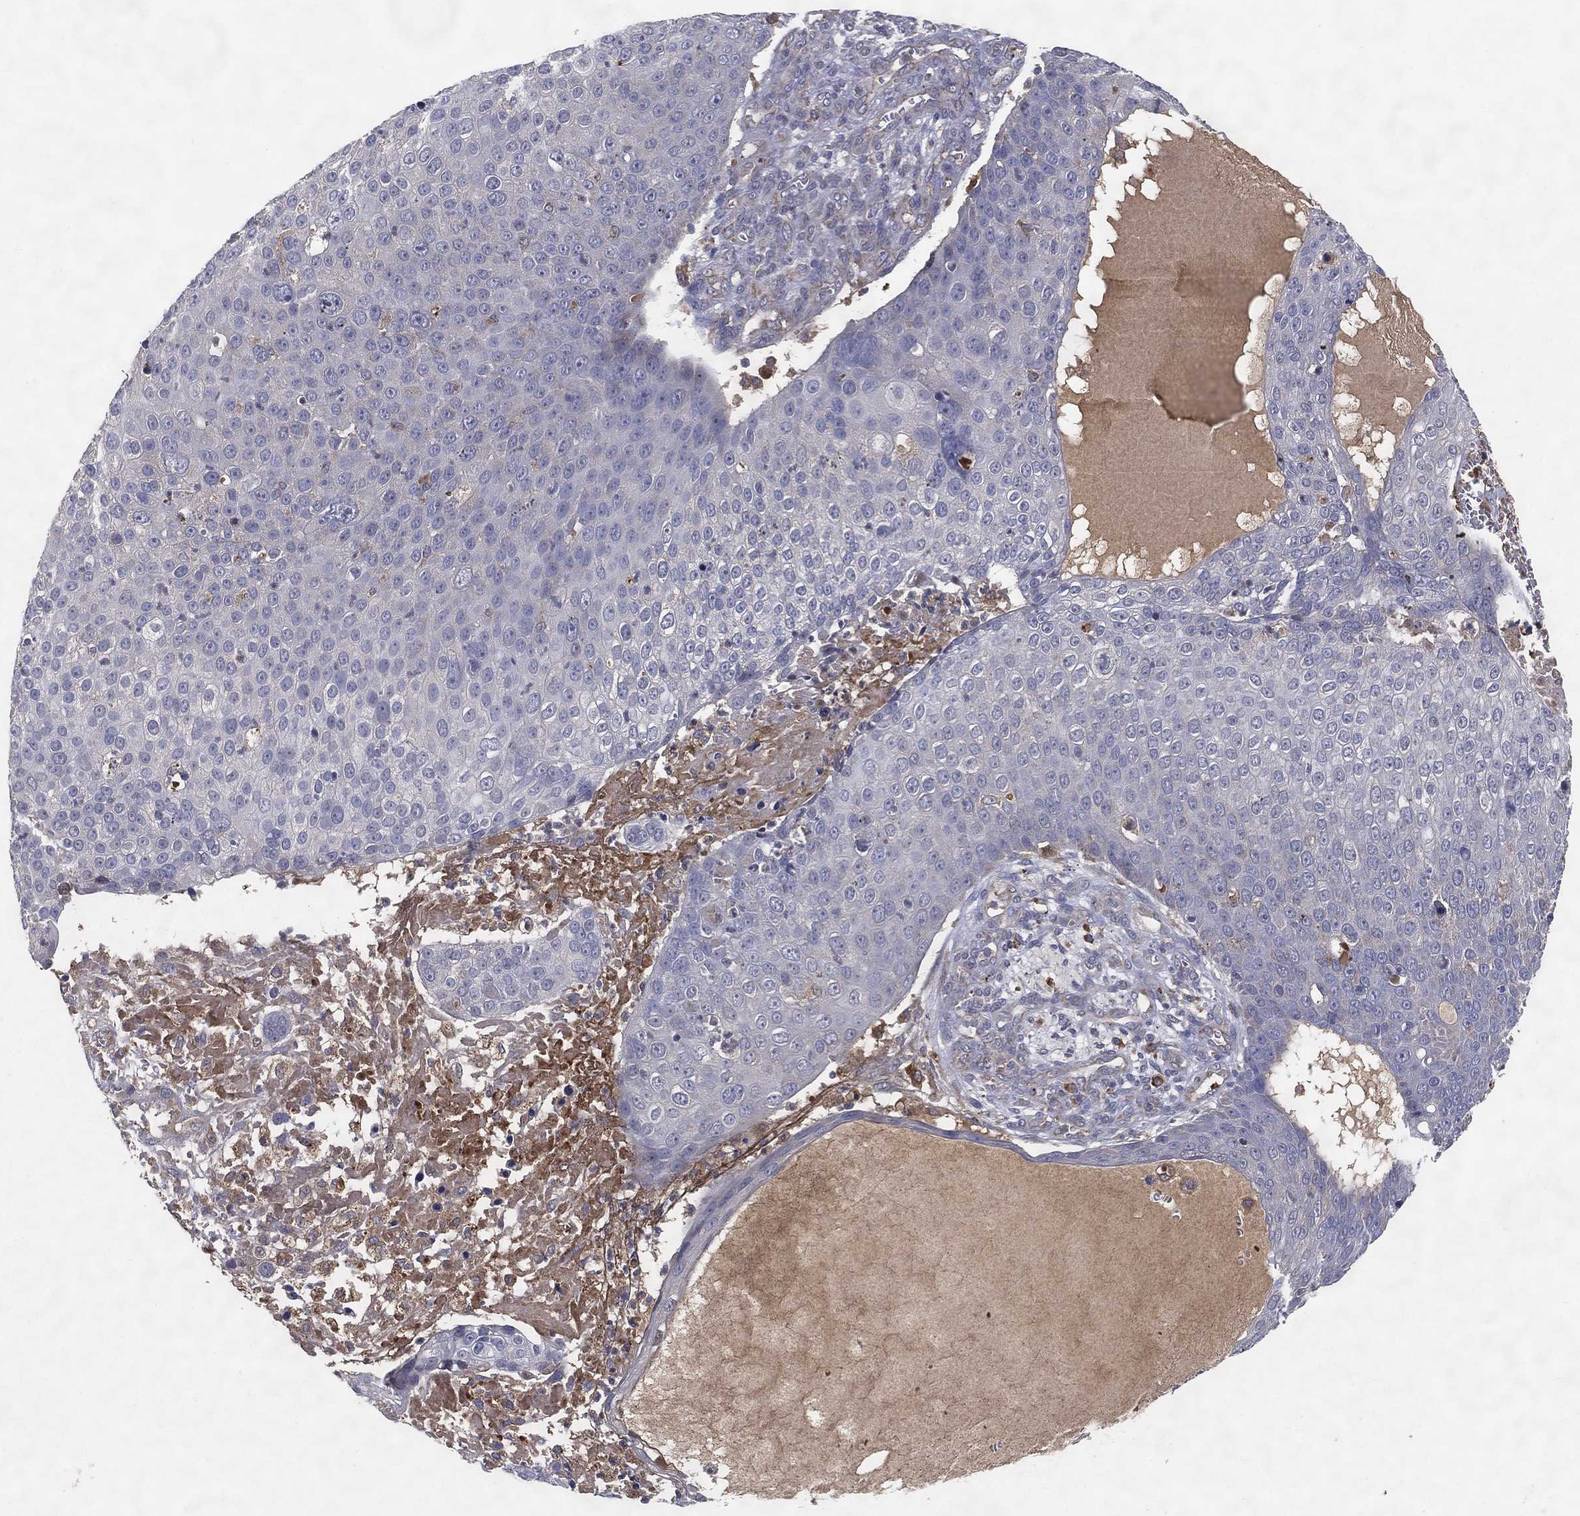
{"staining": {"intensity": "negative", "quantity": "none", "location": "none"}, "tissue": "skin cancer", "cell_type": "Tumor cells", "image_type": "cancer", "snomed": [{"axis": "morphology", "description": "Squamous cell carcinoma, NOS"}, {"axis": "topography", "description": "Skin"}], "caption": "Skin cancer (squamous cell carcinoma) stained for a protein using immunohistochemistry (IHC) reveals no expression tumor cells.", "gene": "MT-ND1", "patient": {"sex": "male", "age": 71}}